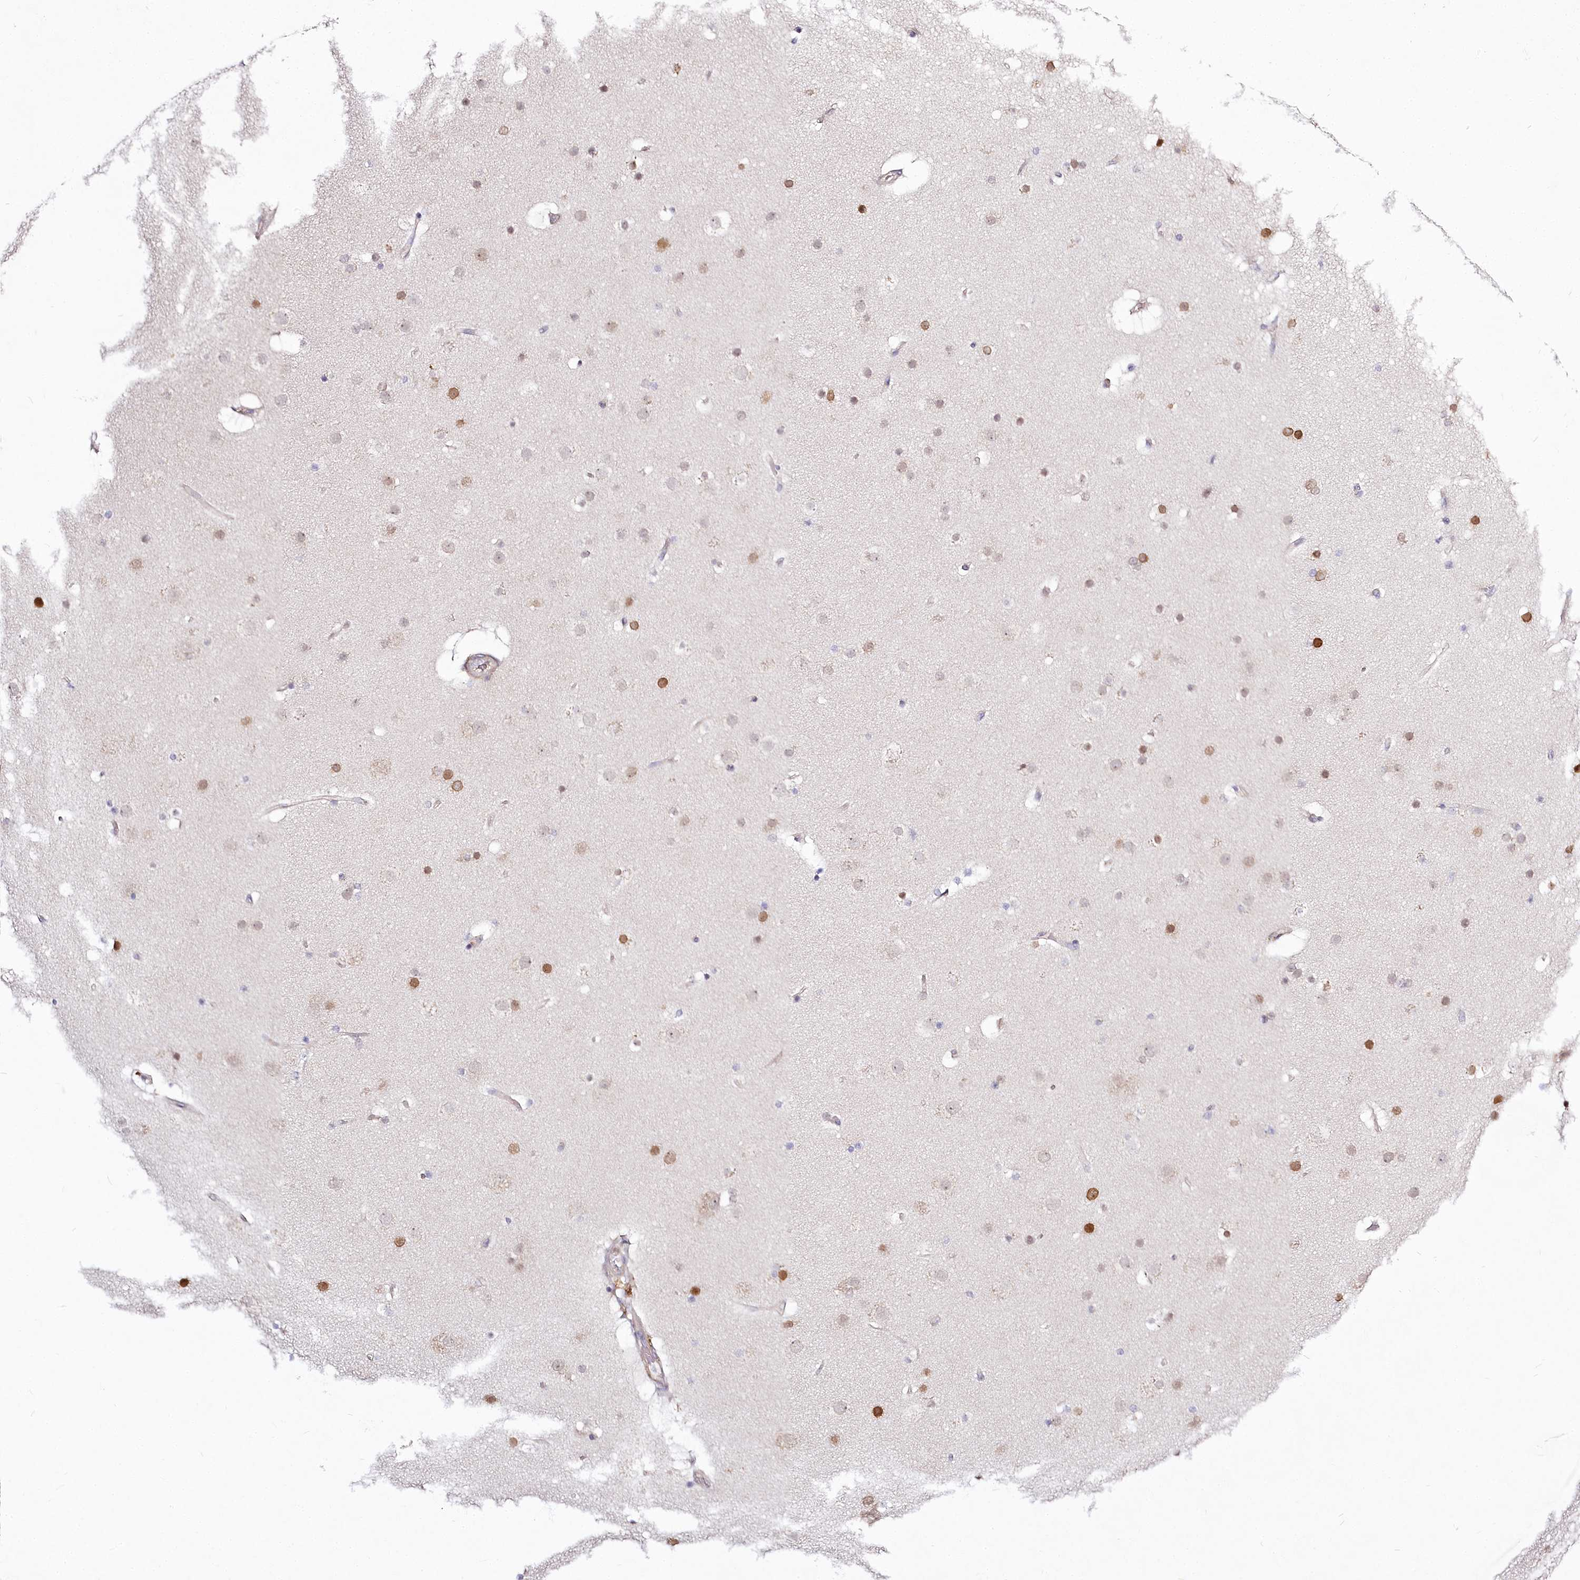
{"staining": {"intensity": "negative", "quantity": "none", "location": "none"}, "tissue": "cerebral cortex", "cell_type": "Endothelial cells", "image_type": "normal", "snomed": [{"axis": "morphology", "description": "Normal tissue, NOS"}, {"axis": "topography", "description": "Cerebral cortex"}], "caption": "A high-resolution photomicrograph shows immunohistochemistry staining of normal cerebral cortex, which exhibits no significant expression in endothelial cells. (Brightfield microscopy of DAB (3,3'-diaminobenzidine) IHC at high magnification).", "gene": "SPINK13", "patient": {"sex": "male", "age": 57}}